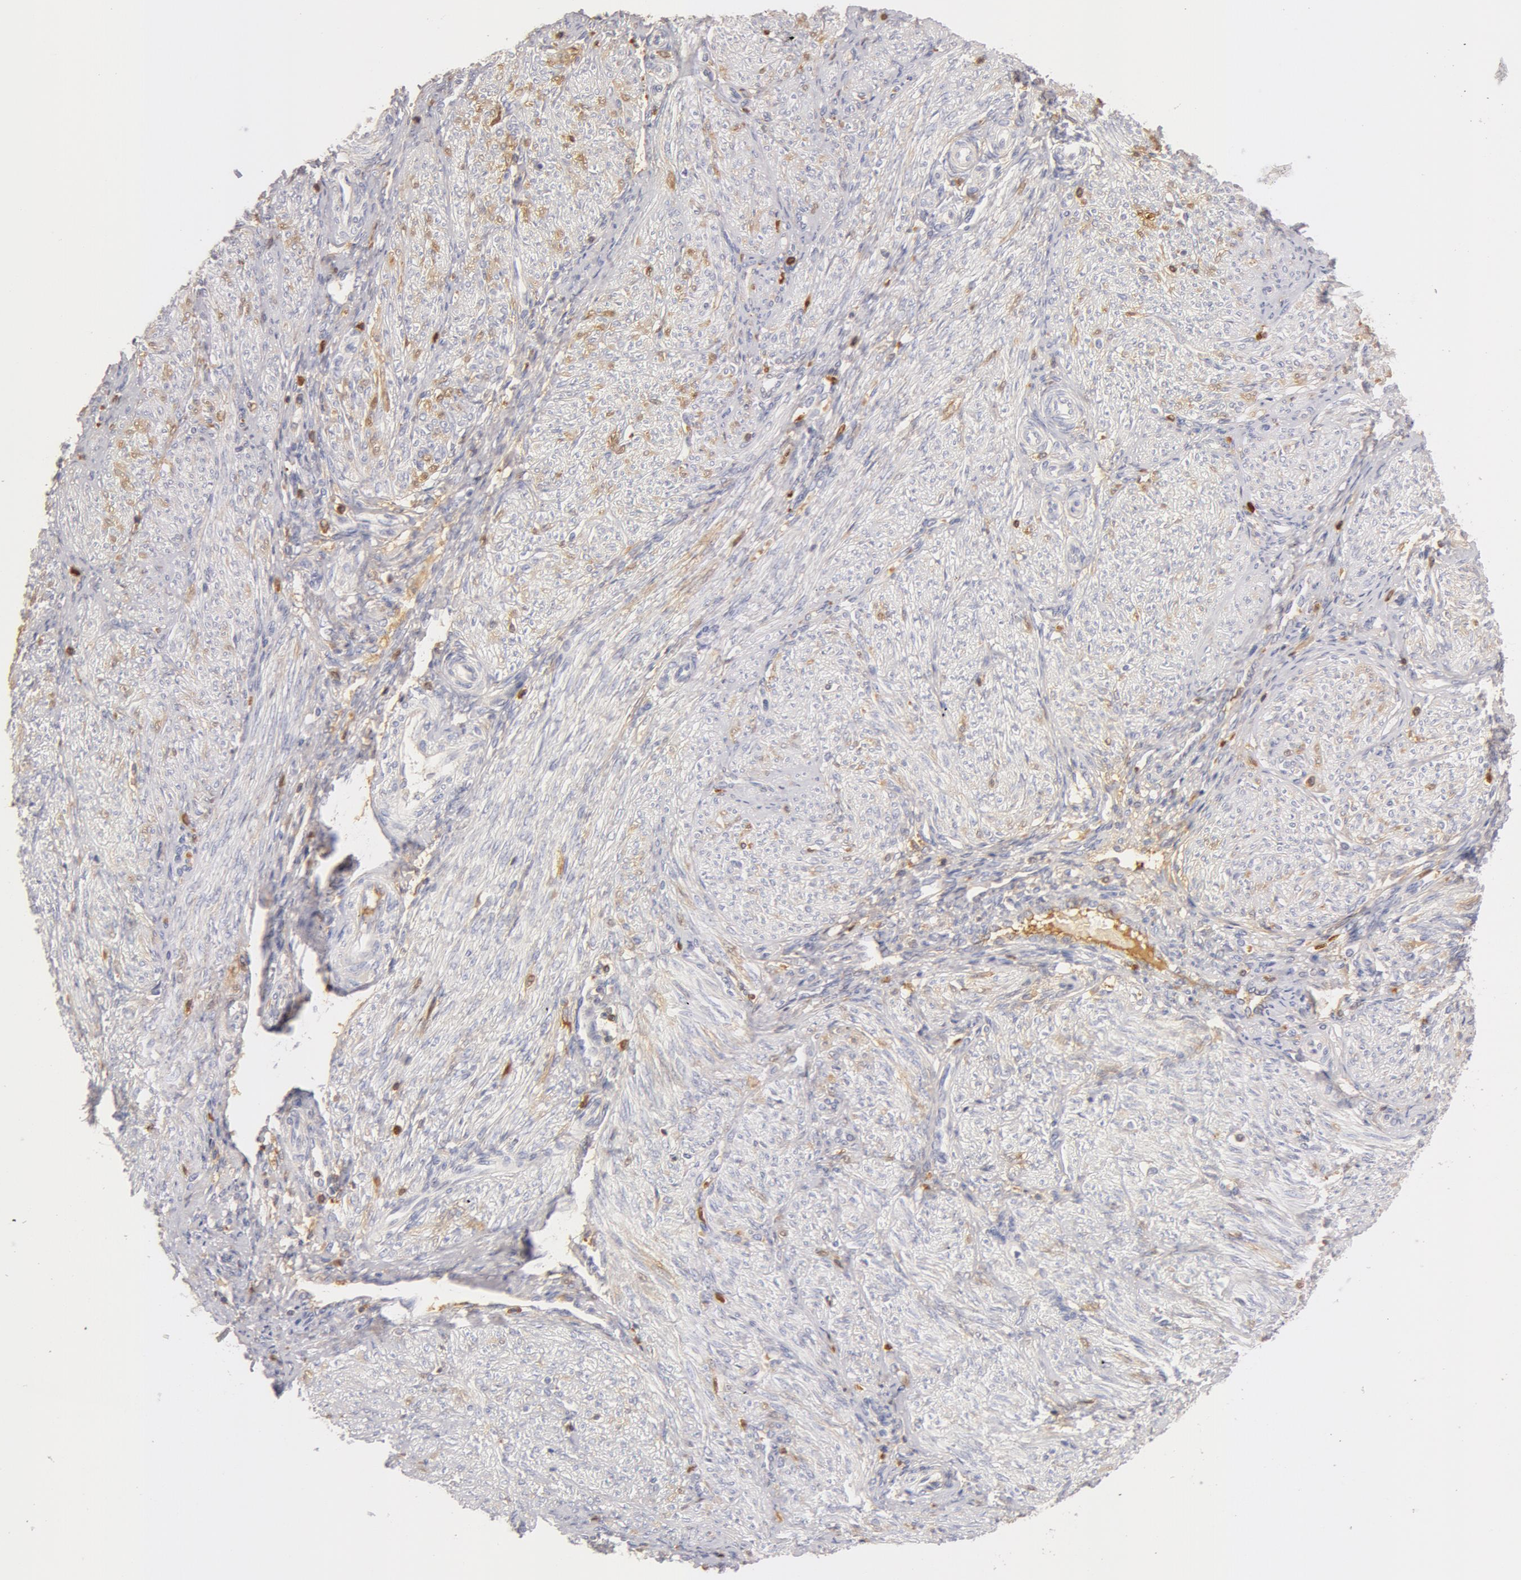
{"staining": {"intensity": "moderate", "quantity": "<25%", "location": "cytoplasmic/membranous"}, "tissue": "endometrium", "cell_type": "Cells in endometrial stroma", "image_type": "normal", "snomed": [{"axis": "morphology", "description": "Normal tissue, NOS"}, {"axis": "topography", "description": "Endometrium"}], "caption": "Protein expression analysis of unremarkable endometrium shows moderate cytoplasmic/membranous staining in about <25% of cells in endometrial stroma.", "gene": "GC", "patient": {"sex": "female", "age": 36}}